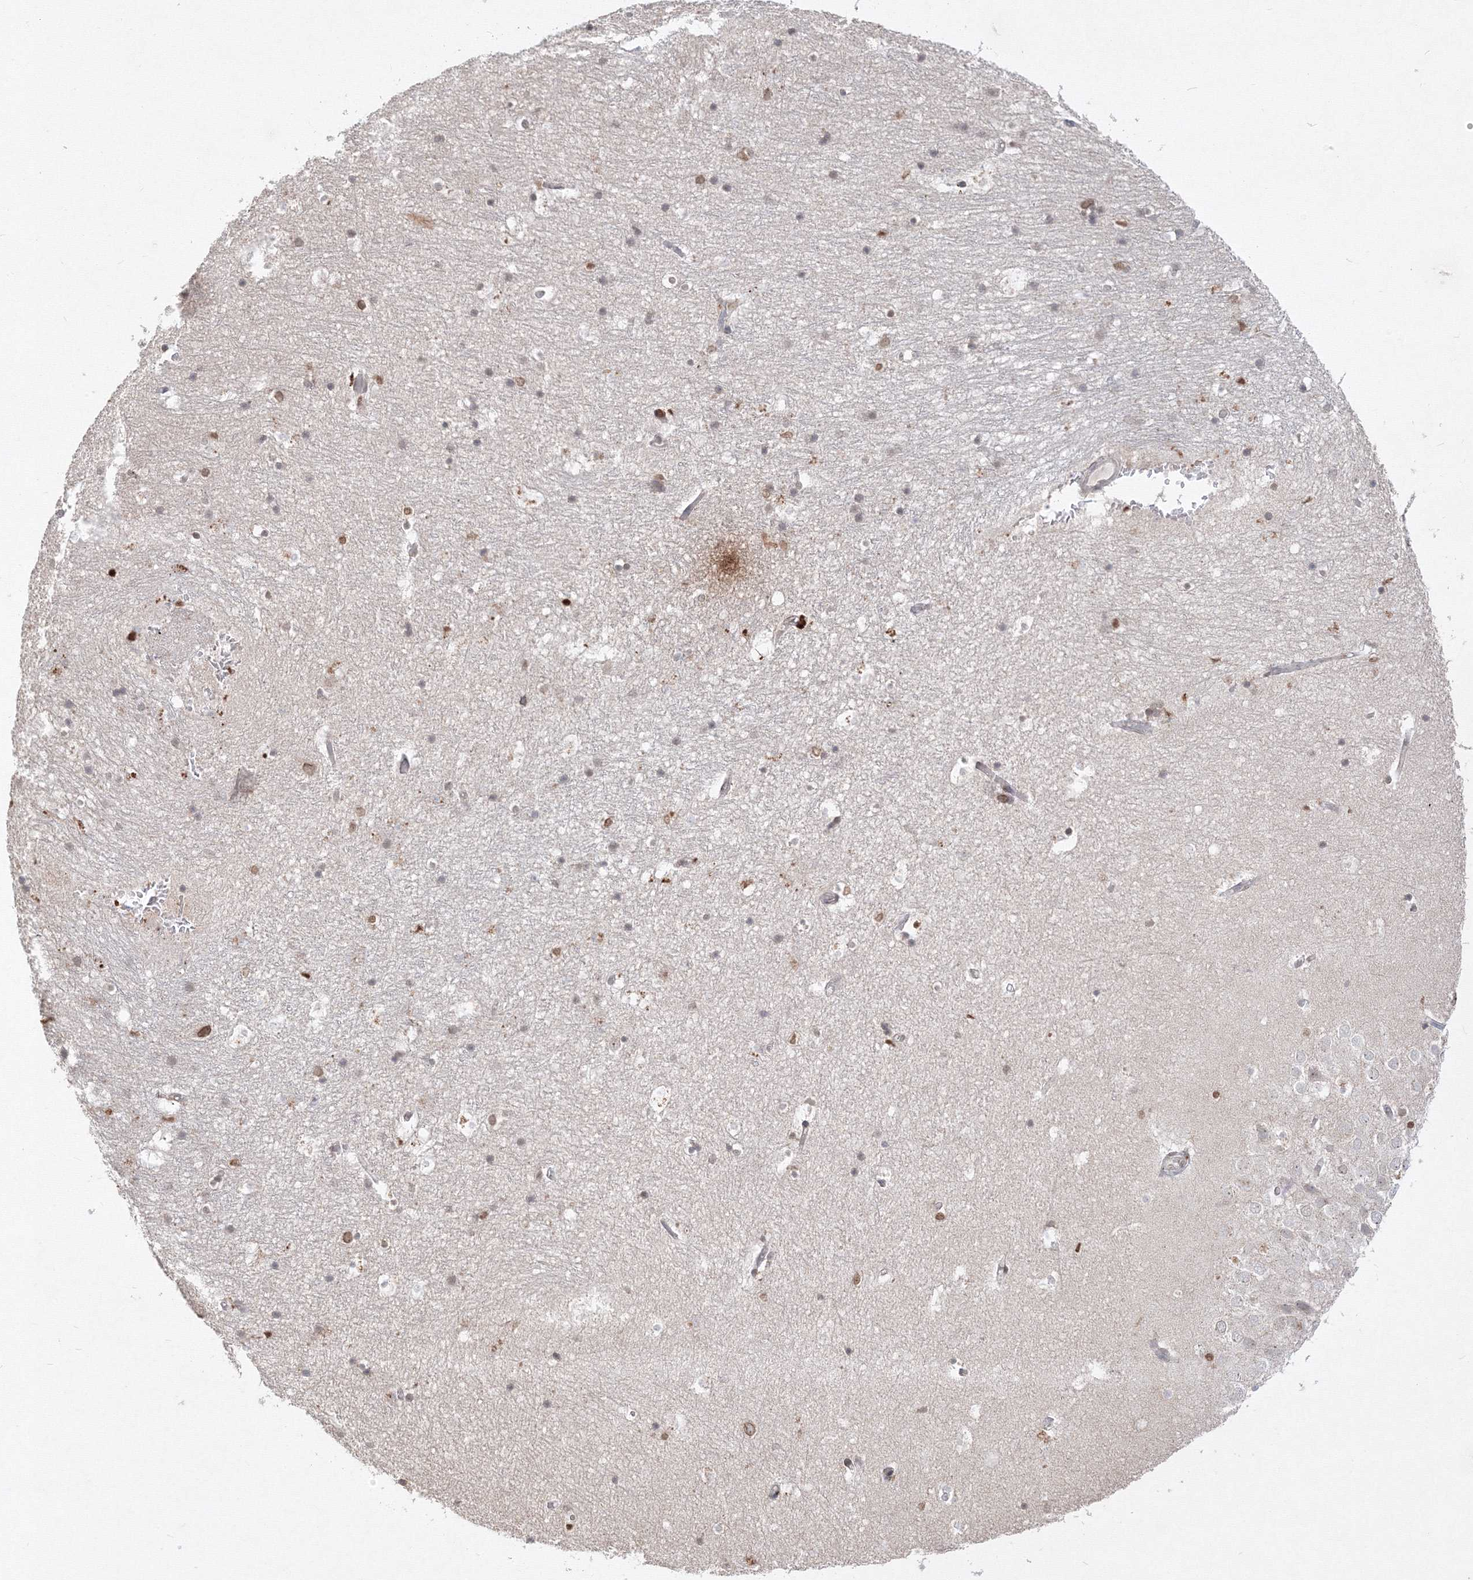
{"staining": {"intensity": "moderate", "quantity": "<25%", "location": "nuclear"}, "tissue": "hippocampus", "cell_type": "Glial cells", "image_type": "normal", "snomed": [{"axis": "morphology", "description": "Normal tissue, NOS"}, {"axis": "topography", "description": "Hippocampus"}], "caption": "The immunohistochemical stain shows moderate nuclear positivity in glial cells of normal hippocampus. (Stains: DAB in brown, nuclei in blue, Microscopy: brightfield microscopy at high magnification).", "gene": "TMEM50B", "patient": {"sex": "female", "age": 52}}